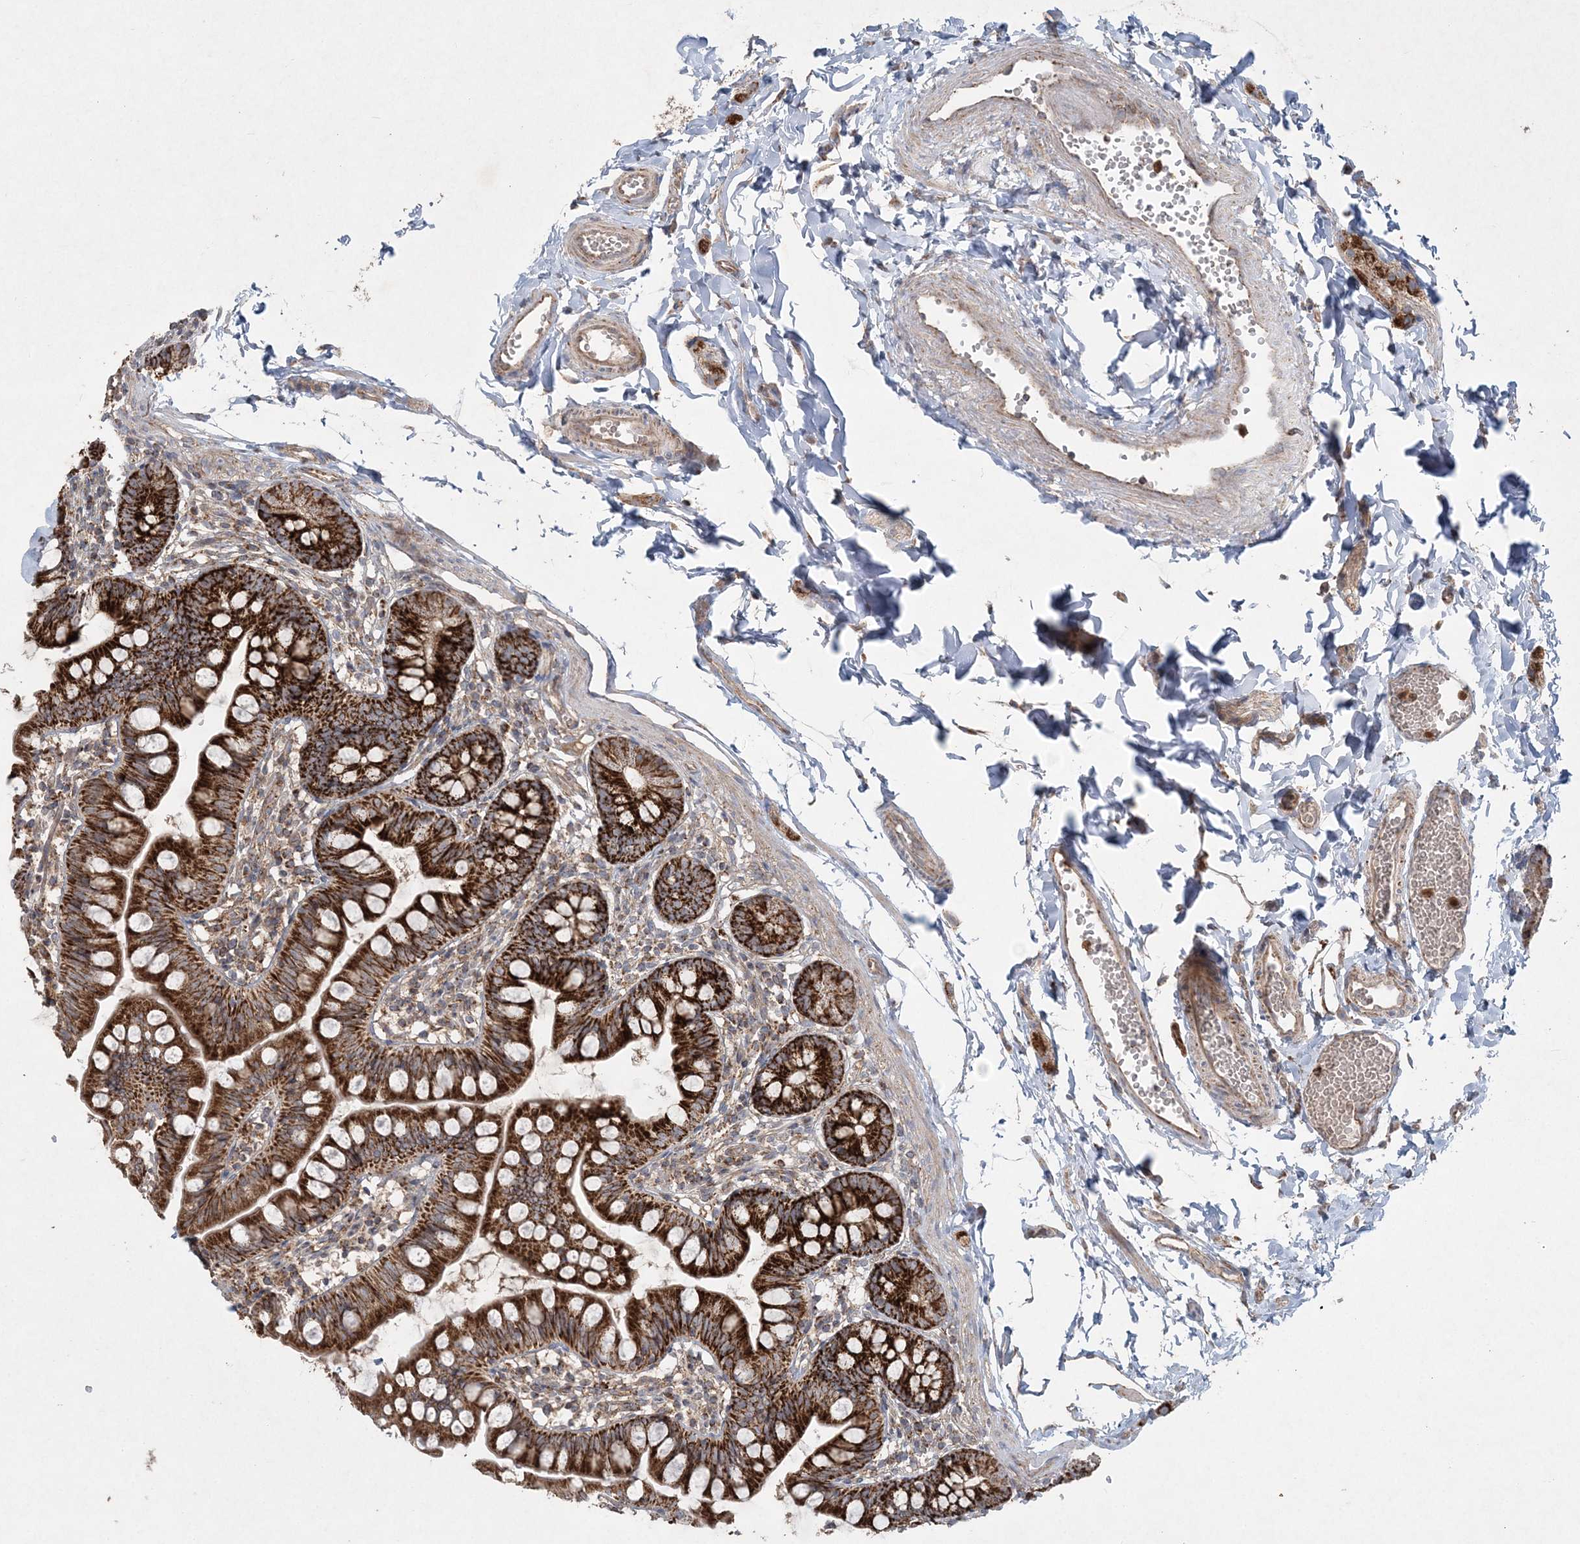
{"staining": {"intensity": "strong", "quantity": ">75%", "location": "cytoplasmic/membranous"}, "tissue": "small intestine", "cell_type": "Glandular cells", "image_type": "normal", "snomed": [{"axis": "morphology", "description": "Normal tissue, NOS"}, {"axis": "topography", "description": "Small intestine"}], "caption": "There is high levels of strong cytoplasmic/membranous staining in glandular cells of benign small intestine, as demonstrated by immunohistochemical staining (brown color).", "gene": "LRPPRC", "patient": {"sex": "male", "age": 7}}